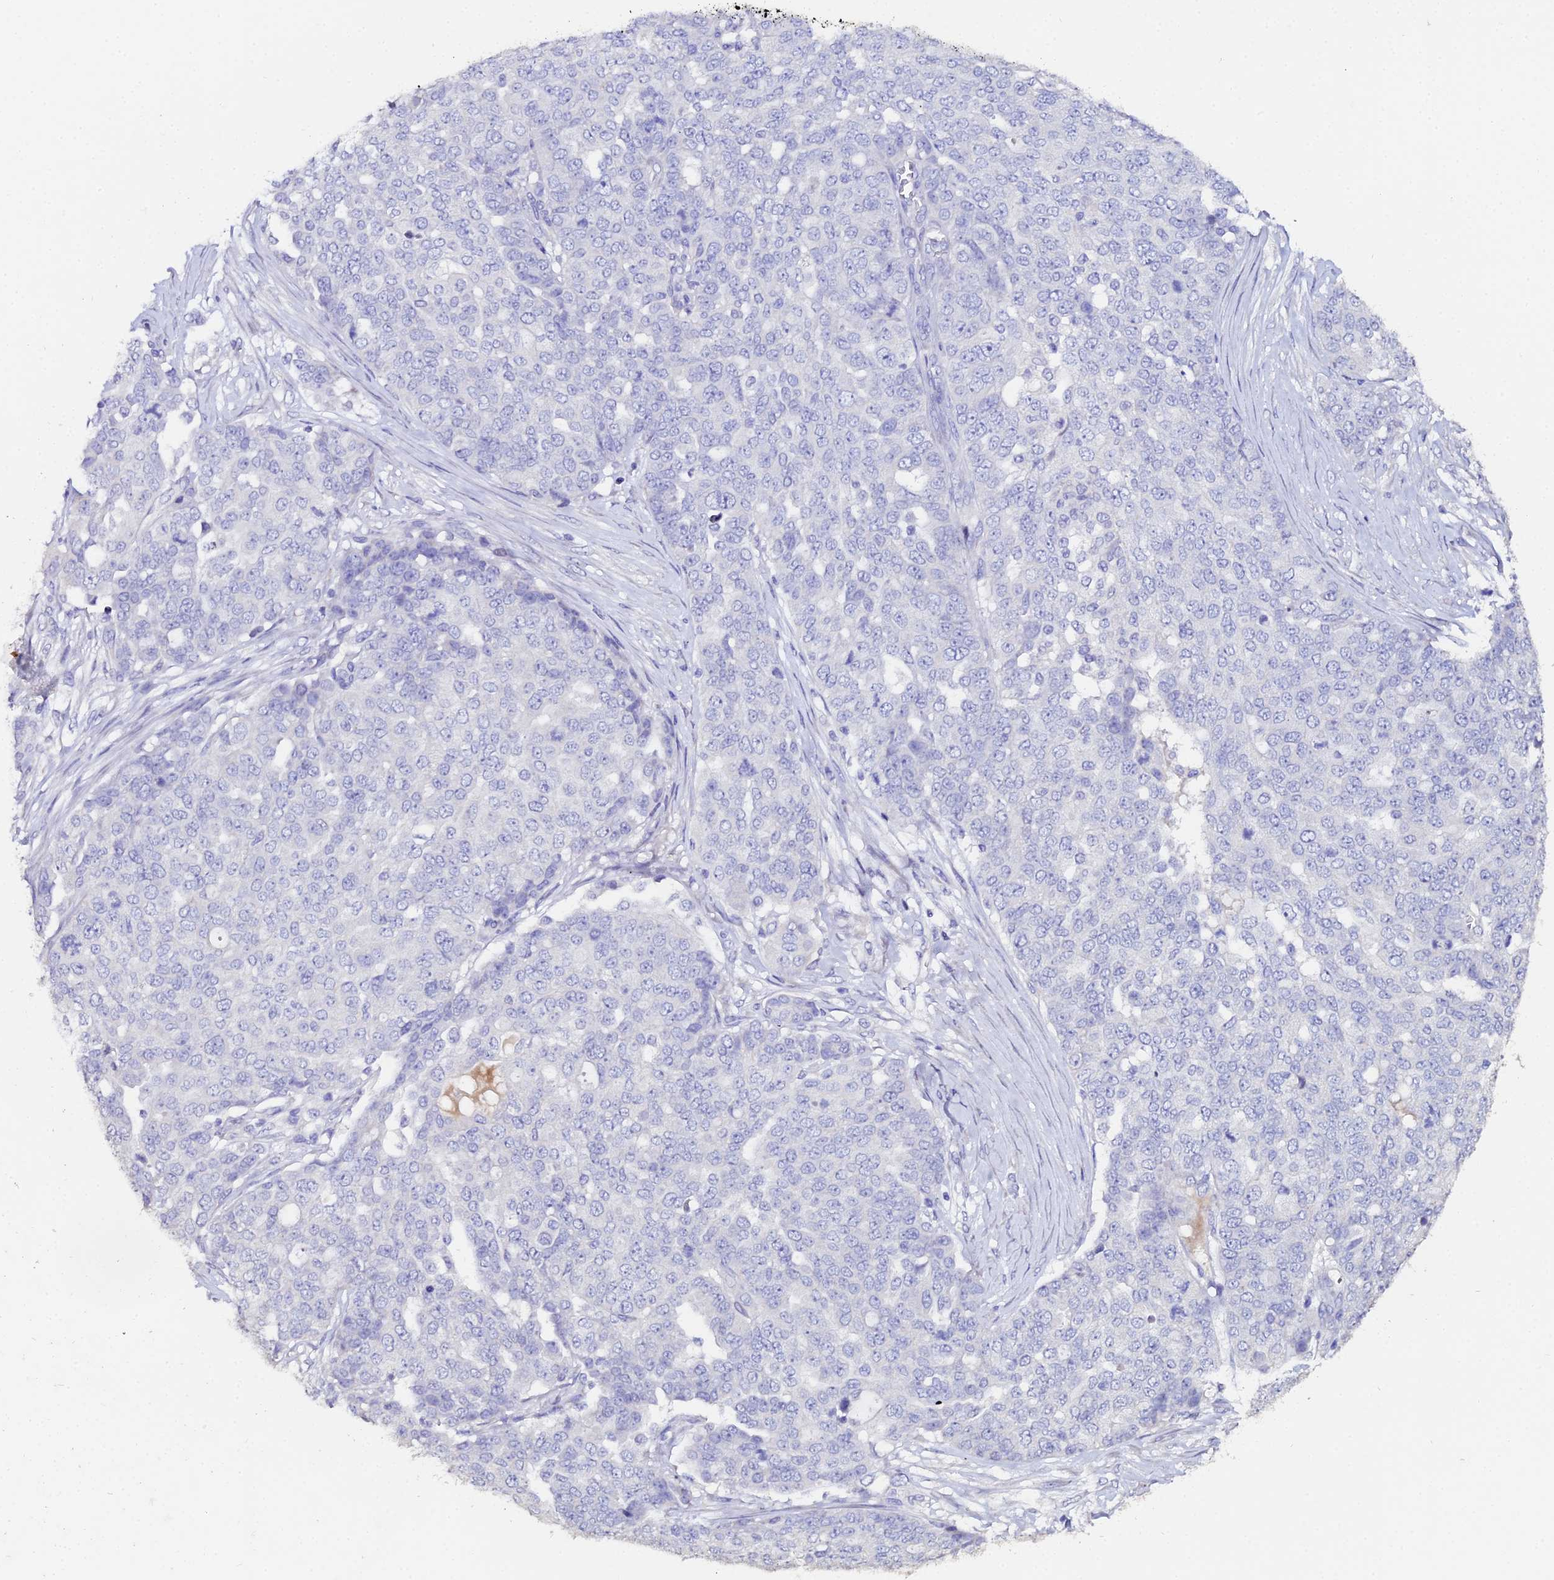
{"staining": {"intensity": "negative", "quantity": "none", "location": "none"}, "tissue": "ovarian cancer", "cell_type": "Tumor cells", "image_type": "cancer", "snomed": [{"axis": "morphology", "description": "Cystadenocarcinoma, serous, NOS"}, {"axis": "topography", "description": "Soft tissue"}, {"axis": "topography", "description": "Ovary"}], "caption": "There is no significant positivity in tumor cells of ovarian cancer (serous cystadenocarcinoma).", "gene": "ESRRG", "patient": {"sex": "female", "age": 57}}